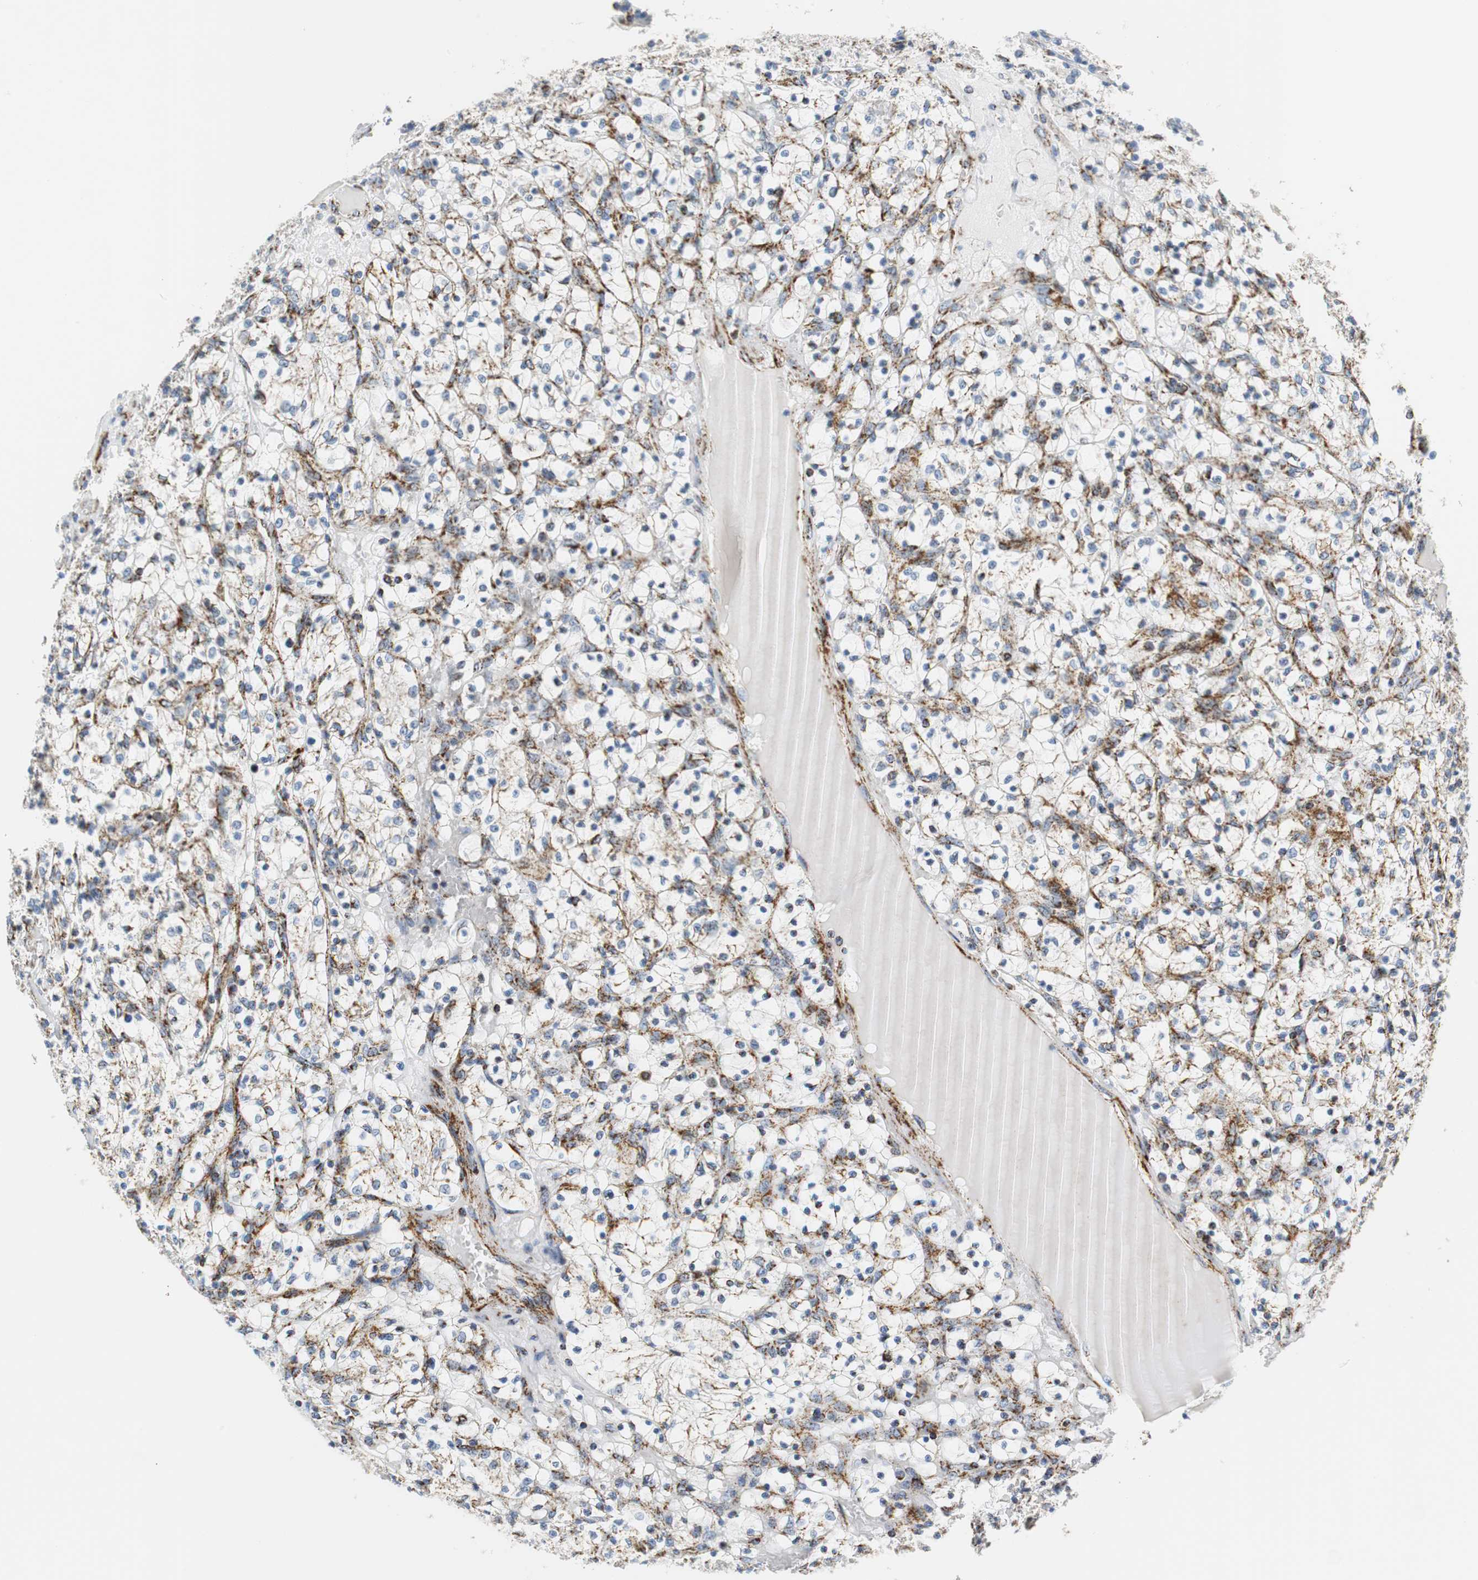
{"staining": {"intensity": "strong", "quantity": "<25%", "location": "cytoplasmic/membranous"}, "tissue": "renal cancer", "cell_type": "Tumor cells", "image_type": "cancer", "snomed": [{"axis": "morphology", "description": "Adenocarcinoma, NOS"}, {"axis": "topography", "description": "Kidney"}], "caption": "Protein expression by IHC exhibits strong cytoplasmic/membranous expression in about <25% of tumor cells in renal cancer (adenocarcinoma). The staining was performed using DAB to visualize the protein expression in brown, while the nuclei were stained in blue with hematoxylin (Magnification: 20x).", "gene": "C1QTNF7", "patient": {"sex": "female", "age": 69}}